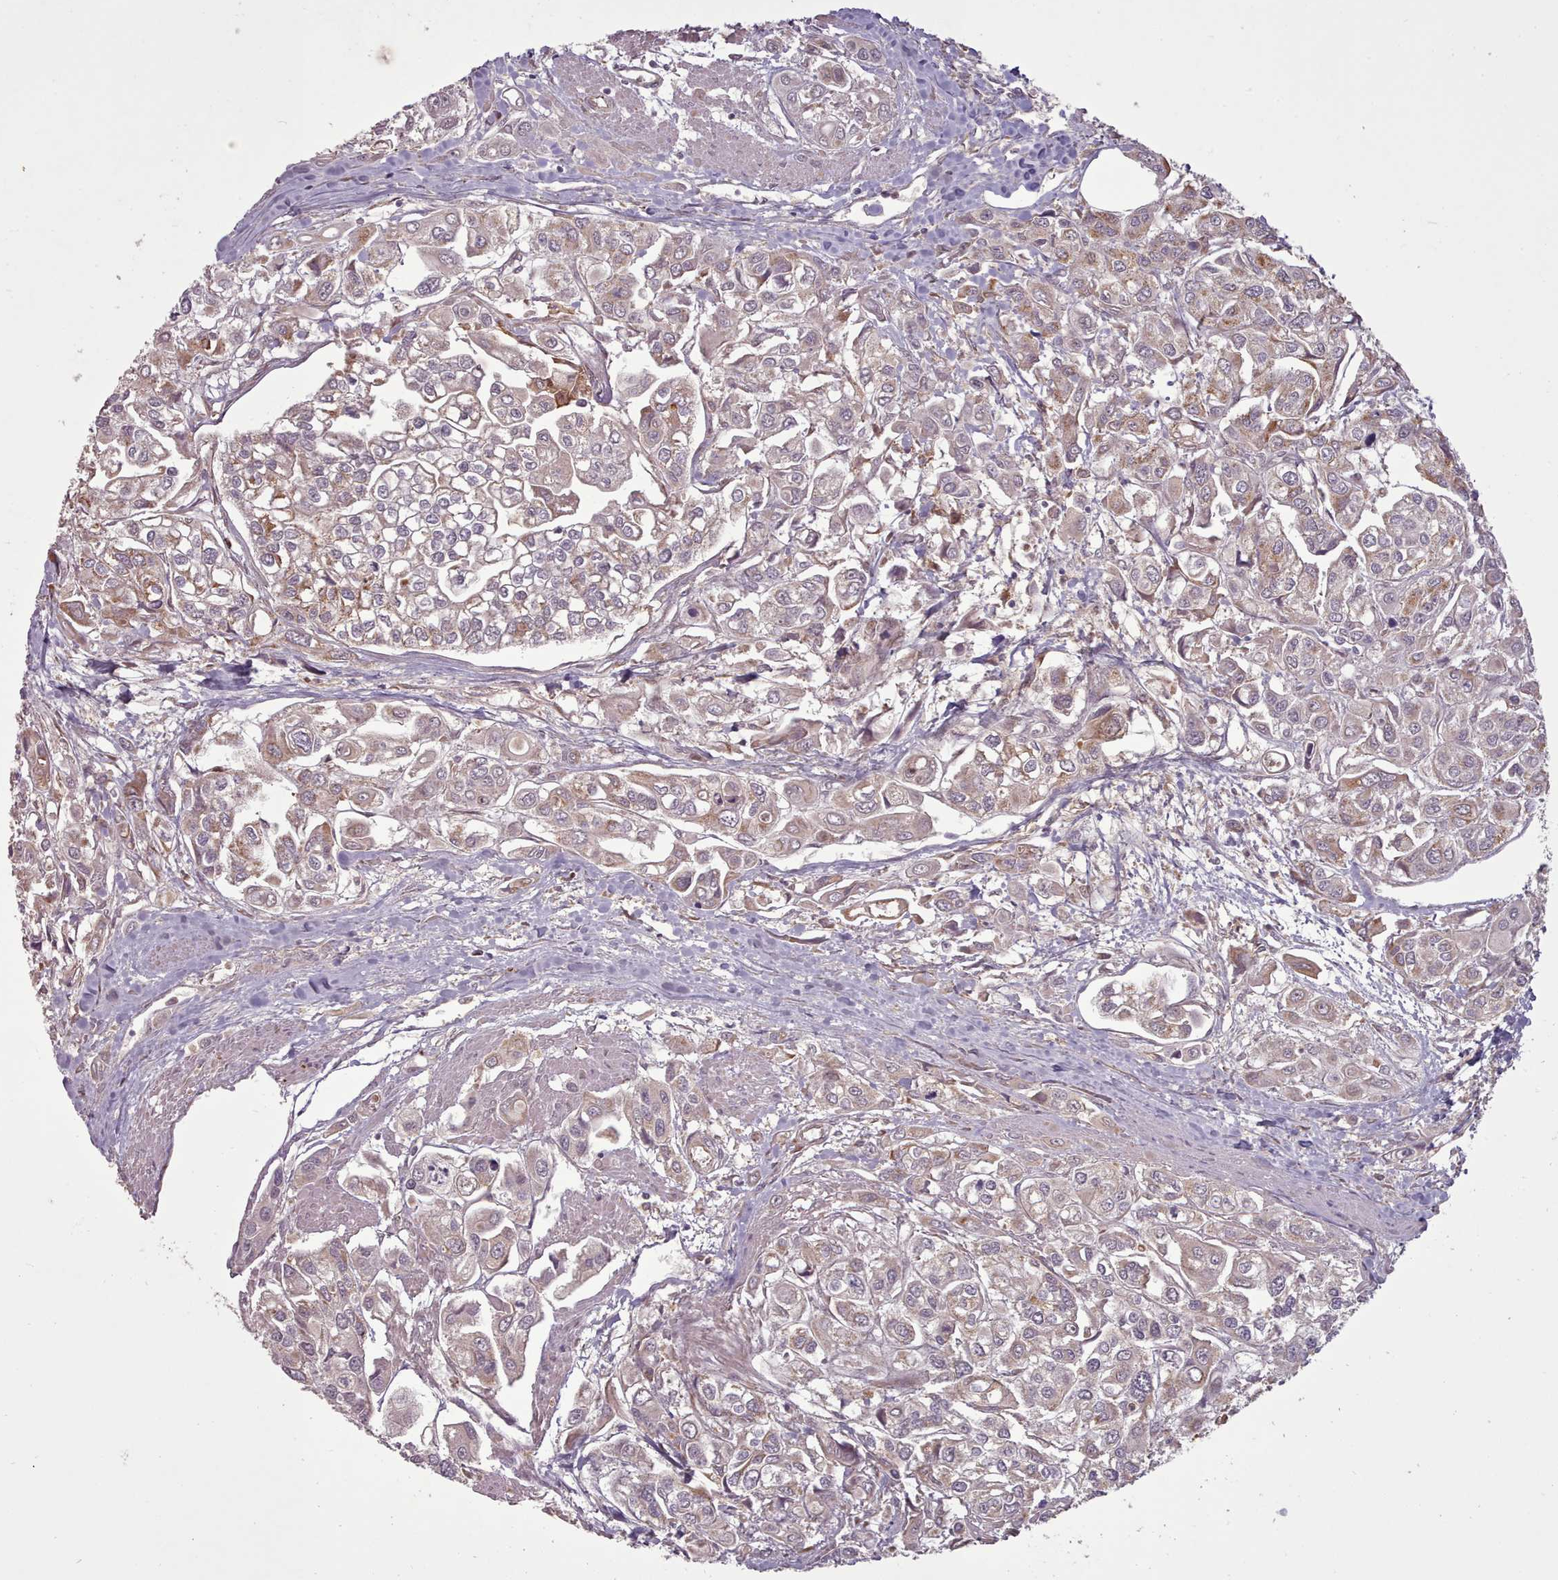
{"staining": {"intensity": "weak", "quantity": "<25%", "location": "cytoplasmic/membranous"}, "tissue": "urothelial cancer", "cell_type": "Tumor cells", "image_type": "cancer", "snomed": [{"axis": "morphology", "description": "Urothelial carcinoma, High grade"}, {"axis": "topography", "description": "Urinary bladder"}], "caption": "DAB (3,3'-diaminobenzidine) immunohistochemical staining of high-grade urothelial carcinoma reveals no significant positivity in tumor cells.", "gene": "GBGT1", "patient": {"sex": "male", "age": 67}}